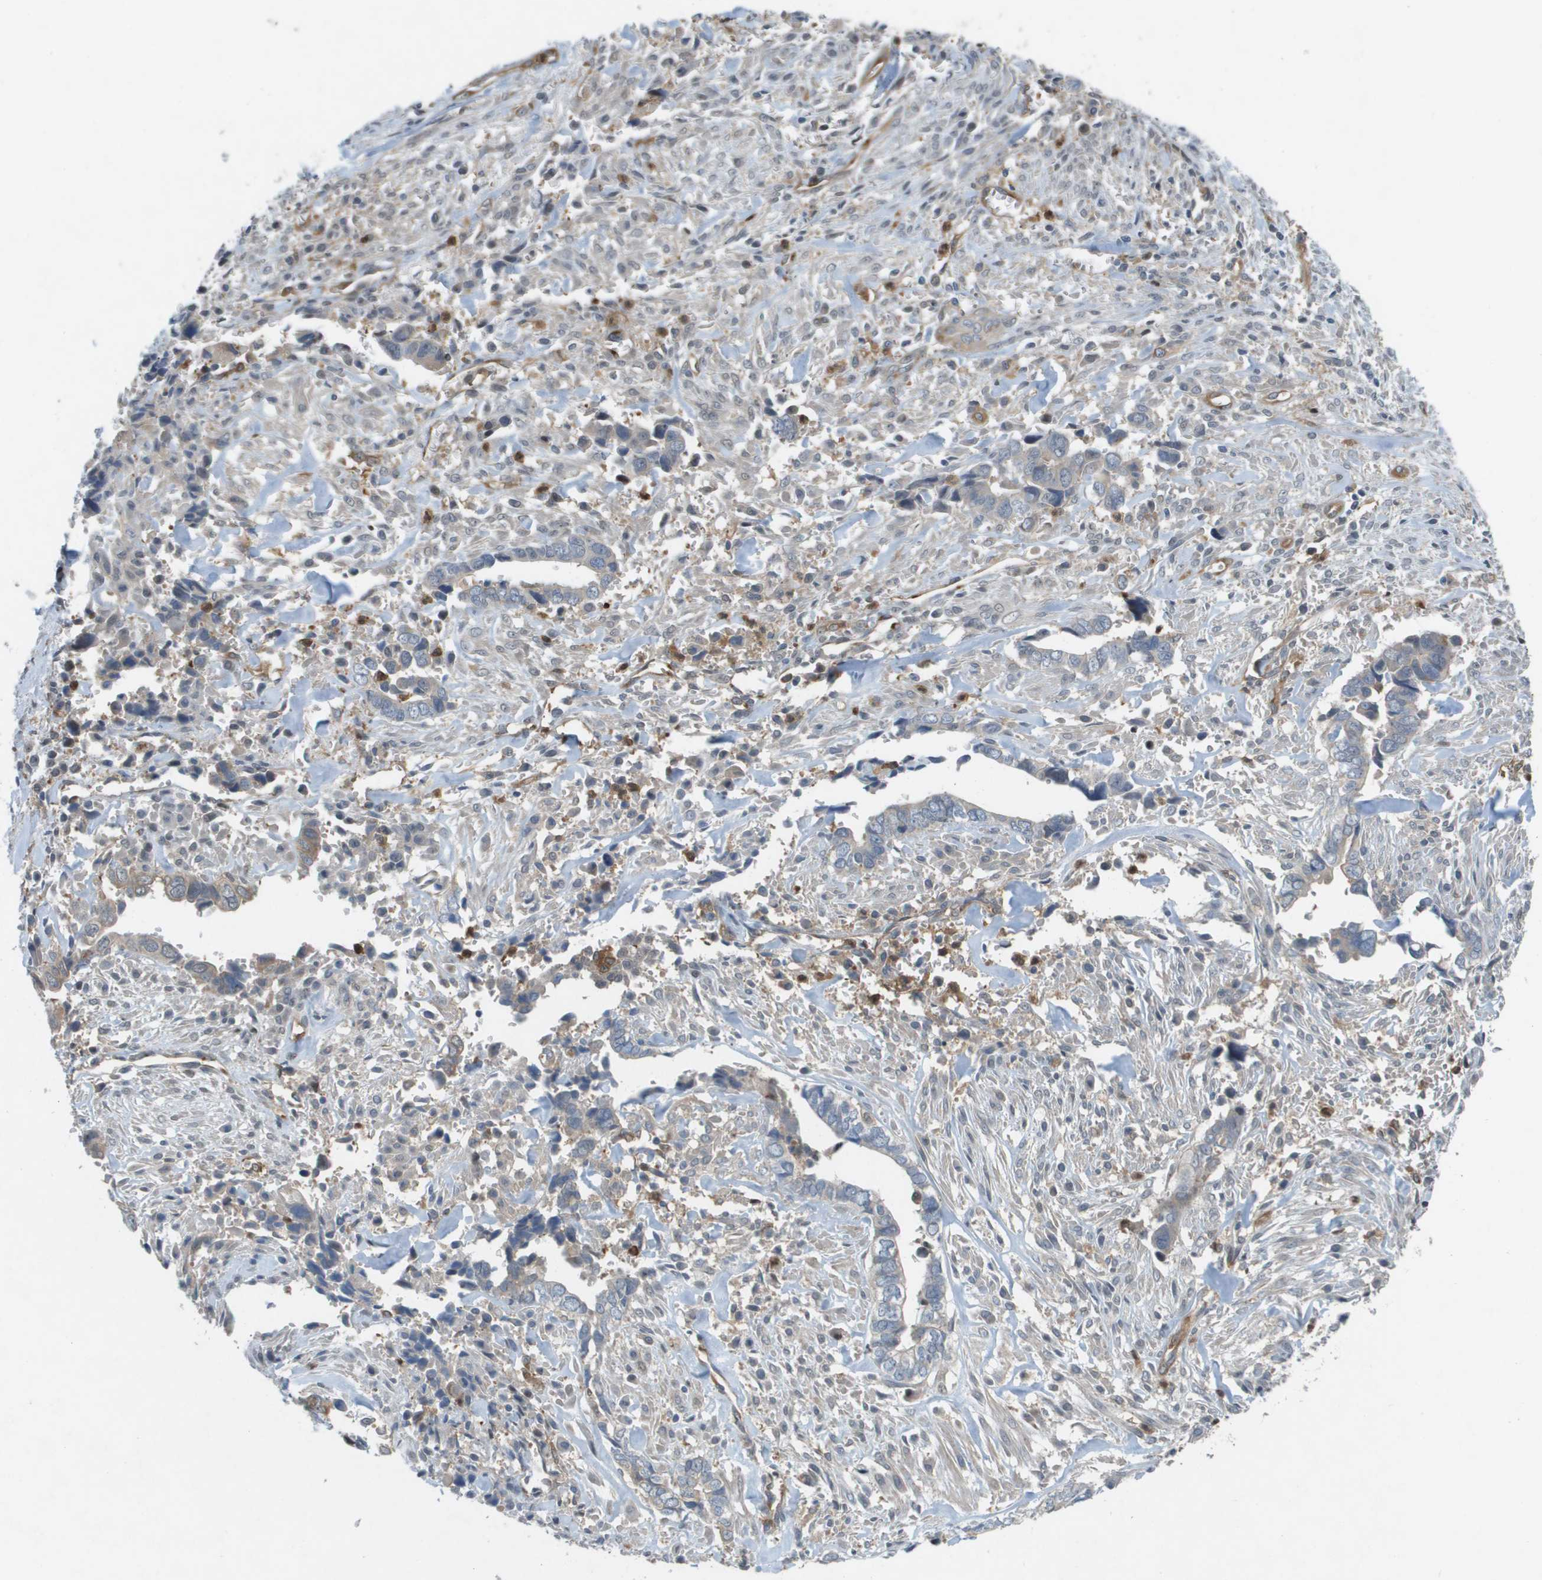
{"staining": {"intensity": "moderate", "quantity": "<25%", "location": "cytoplasmic/membranous"}, "tissue": "liver cancer", "cell_type": "Tumor cells", "image_type": "cancer", "snomed": [{"axis": "morphology", "description": "Cholangiocarcinoma"}, {"axis": "topography", "description": "Liver"}], "caption": "This is an image of immunohistochemistry (IHC) staining of liver cancer, which shows moderate positivity in the cytoplasmic/membranous of tumor cells.", "gene": "PALD1", "patient": {"sex": "female", "age": 79}}